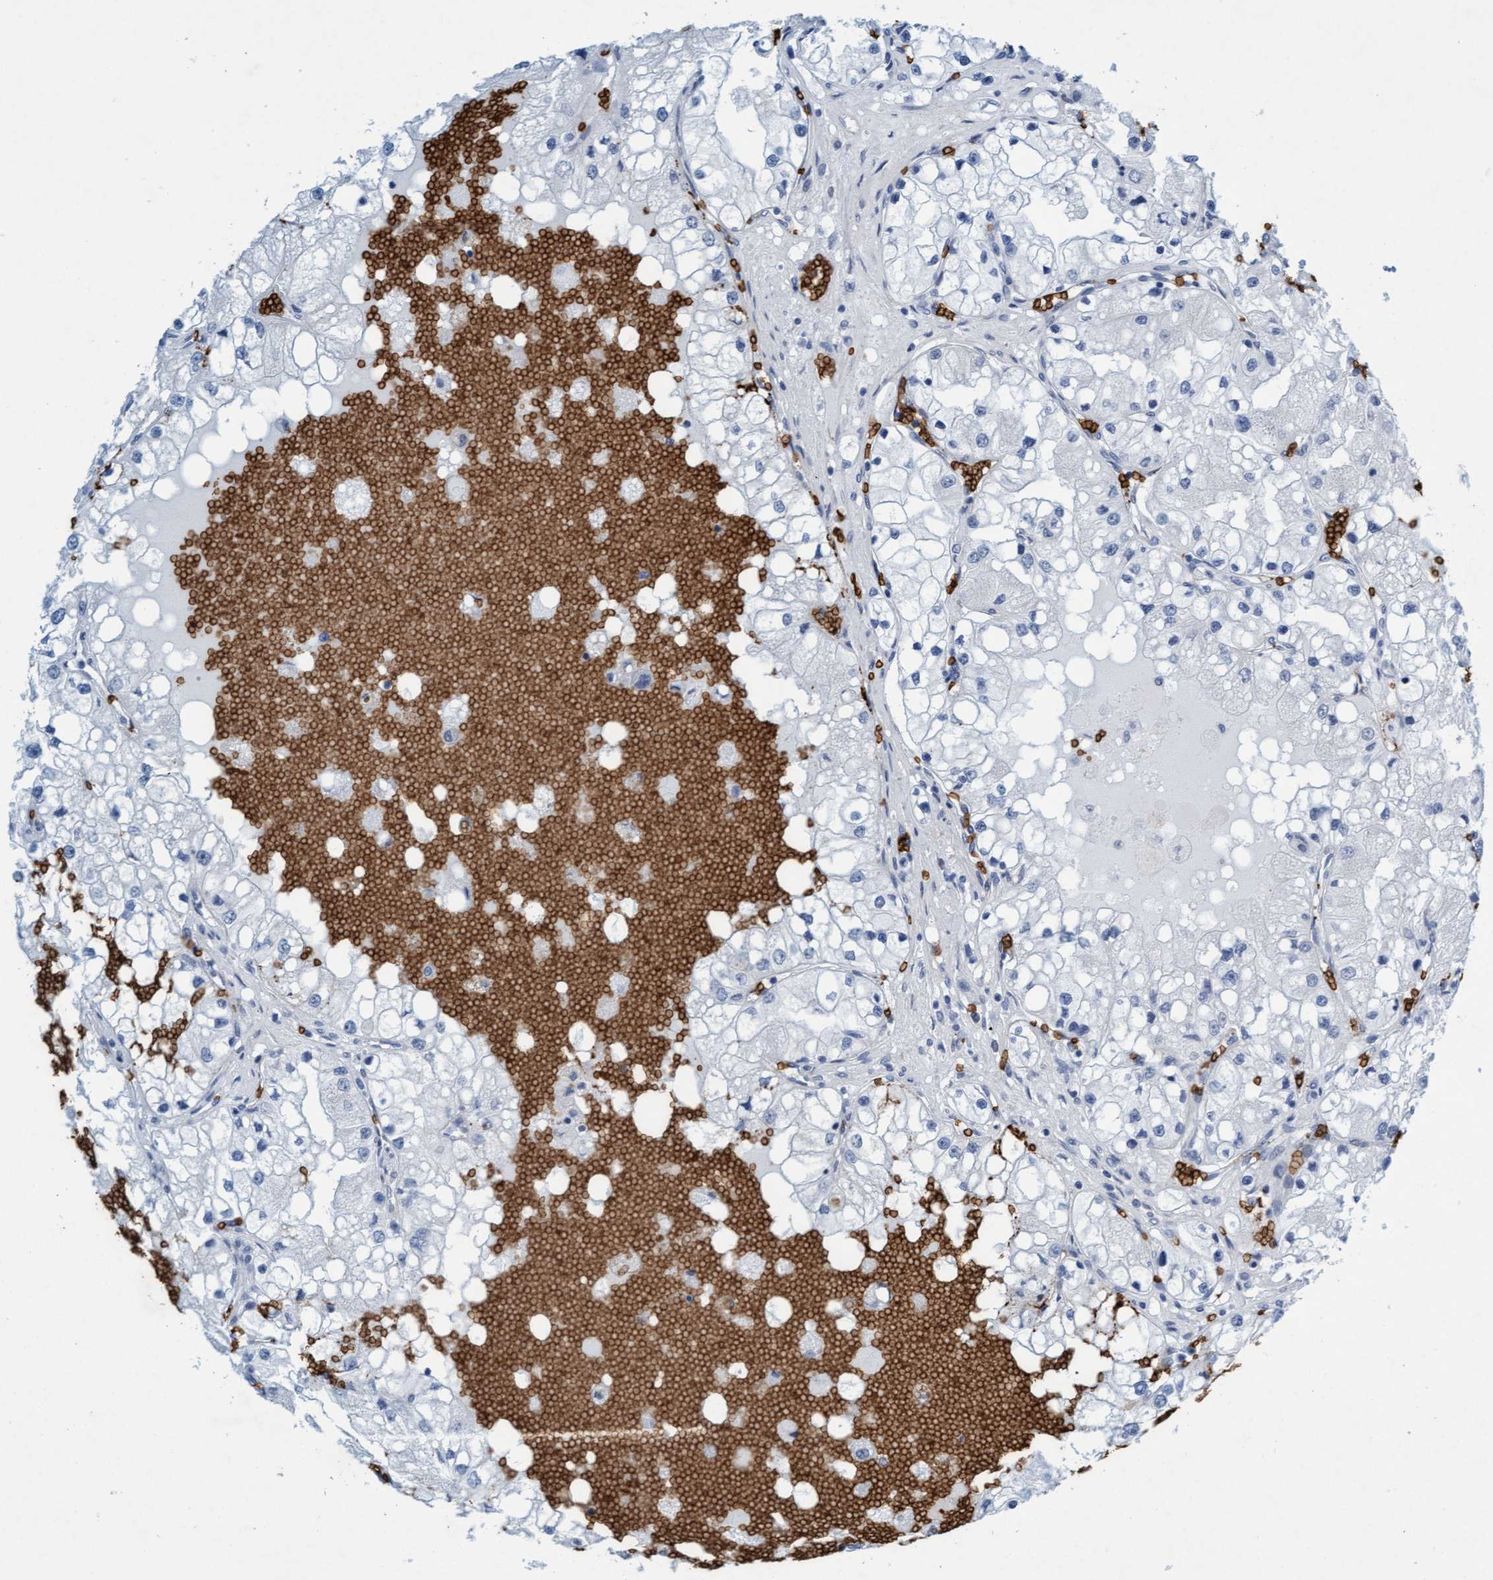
{"staining": {"intensity": "negative", "quantity": "none", "location": "none"}, "tissue": "renal cancer", "cell_type": "Tumor cells", "image_type": "cancer", "snomed": [{"axis": "morphology", "description": "Adenocarcinoma, NOS"}, {"axis": "topography", "description": "Kidney"}], "caption": "The image exhibits no significant positivity in tumor cells of renal cancer (adenocarcinoma).", "gene": "SPEM2", "patient": {"sex": "male", "age": 68}}